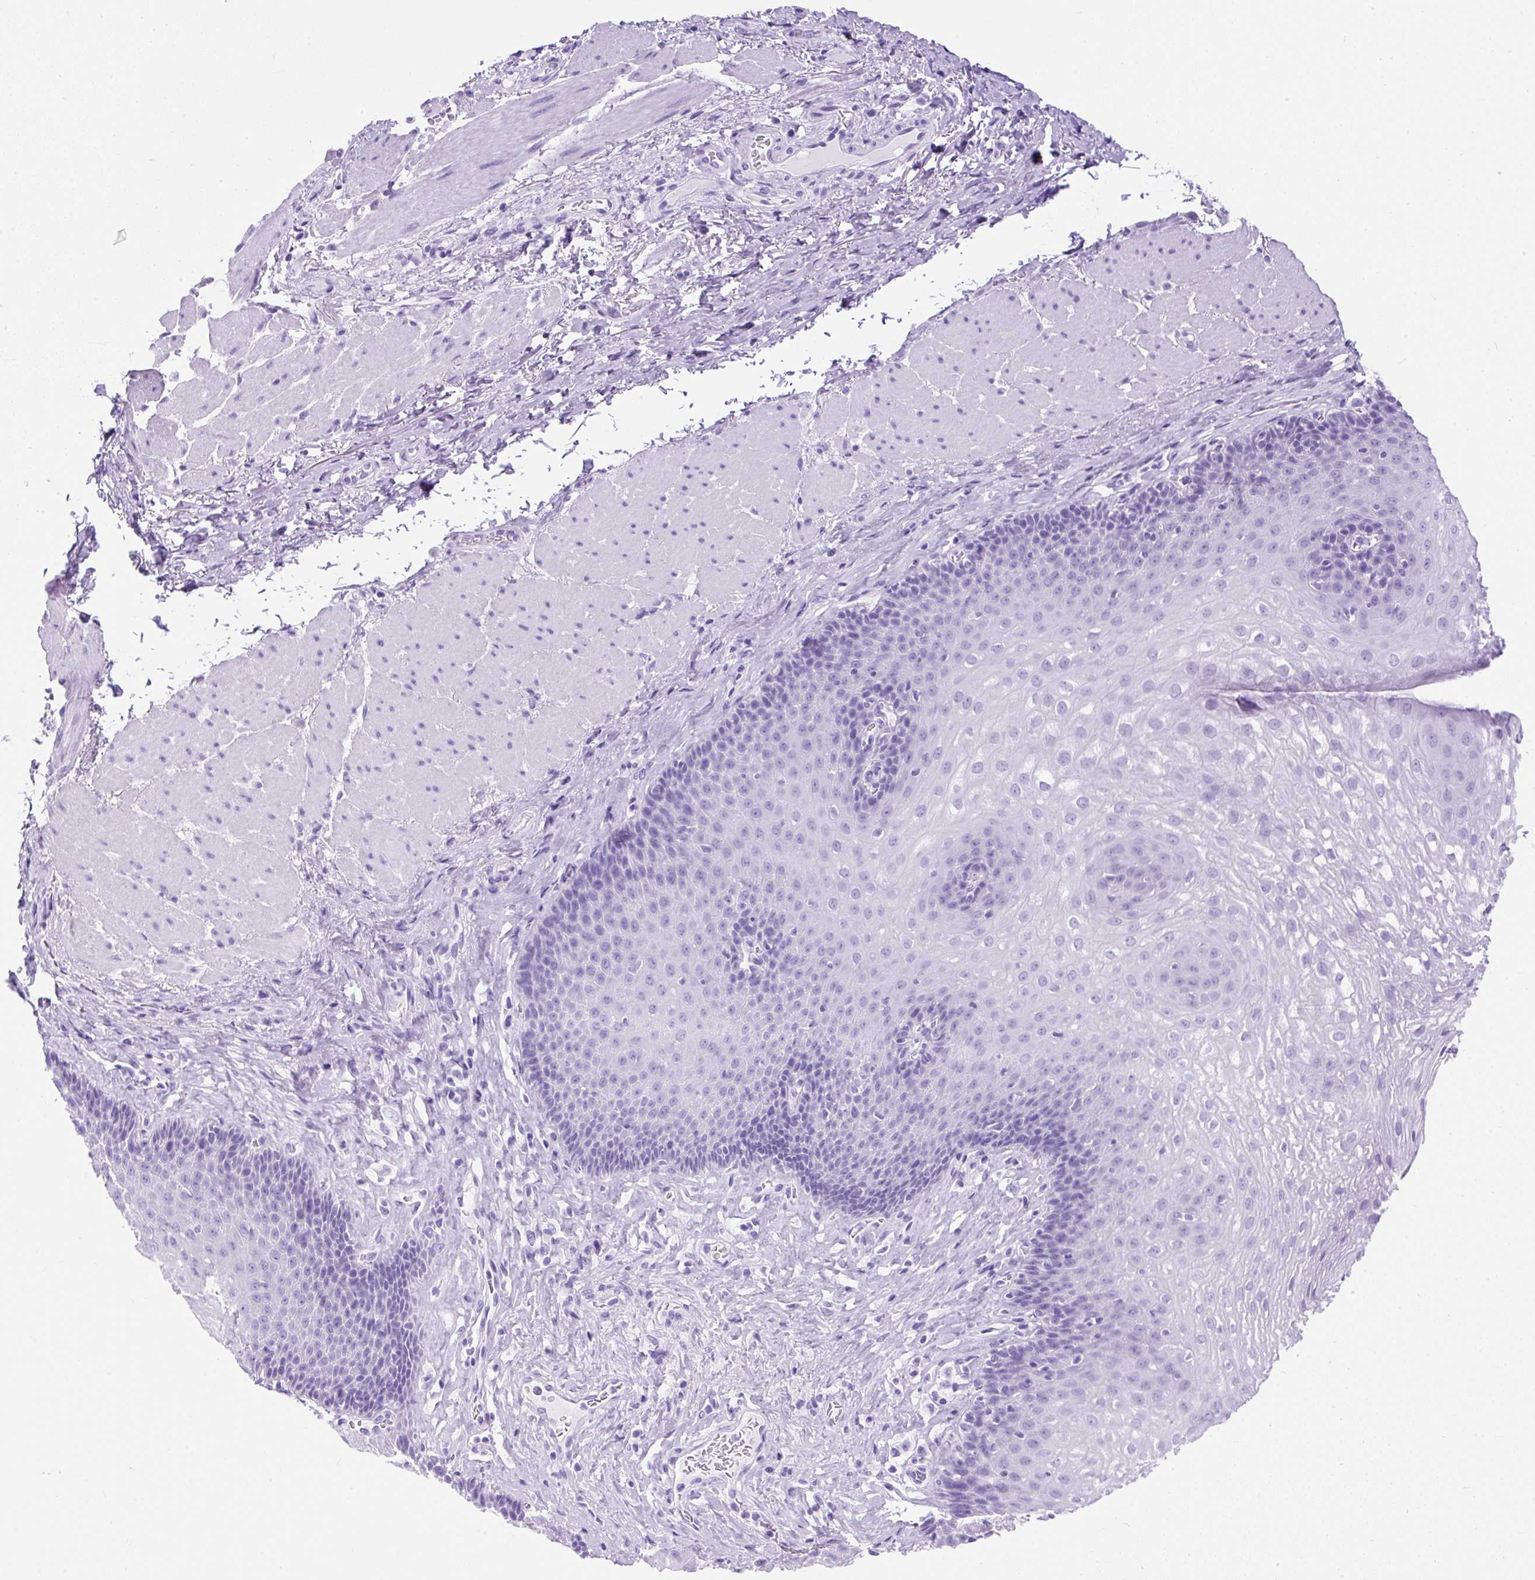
{"staining": {"intensity": "negative", "quantity": "none", "location": "none"}, "tissue": "esophagus", "cell_type": "Squamous epithelial cells", "image_type": "normal", "snomed": [{"axis": "morphology", "description": "Normal tissue, NOS"}, {"axis": "topography", "description": "Esophagus"}], "caption": "Squamous epithelial cells are negative for brown protein staining in benign esophagus. Brightfield microscopy of immunohistochemistry (IHC) stained with DAB (brown) and hematoxylin (blue), captured at high magnification.", "gene": "PVALB", "patient": {"sex": "female", "age": 66}}